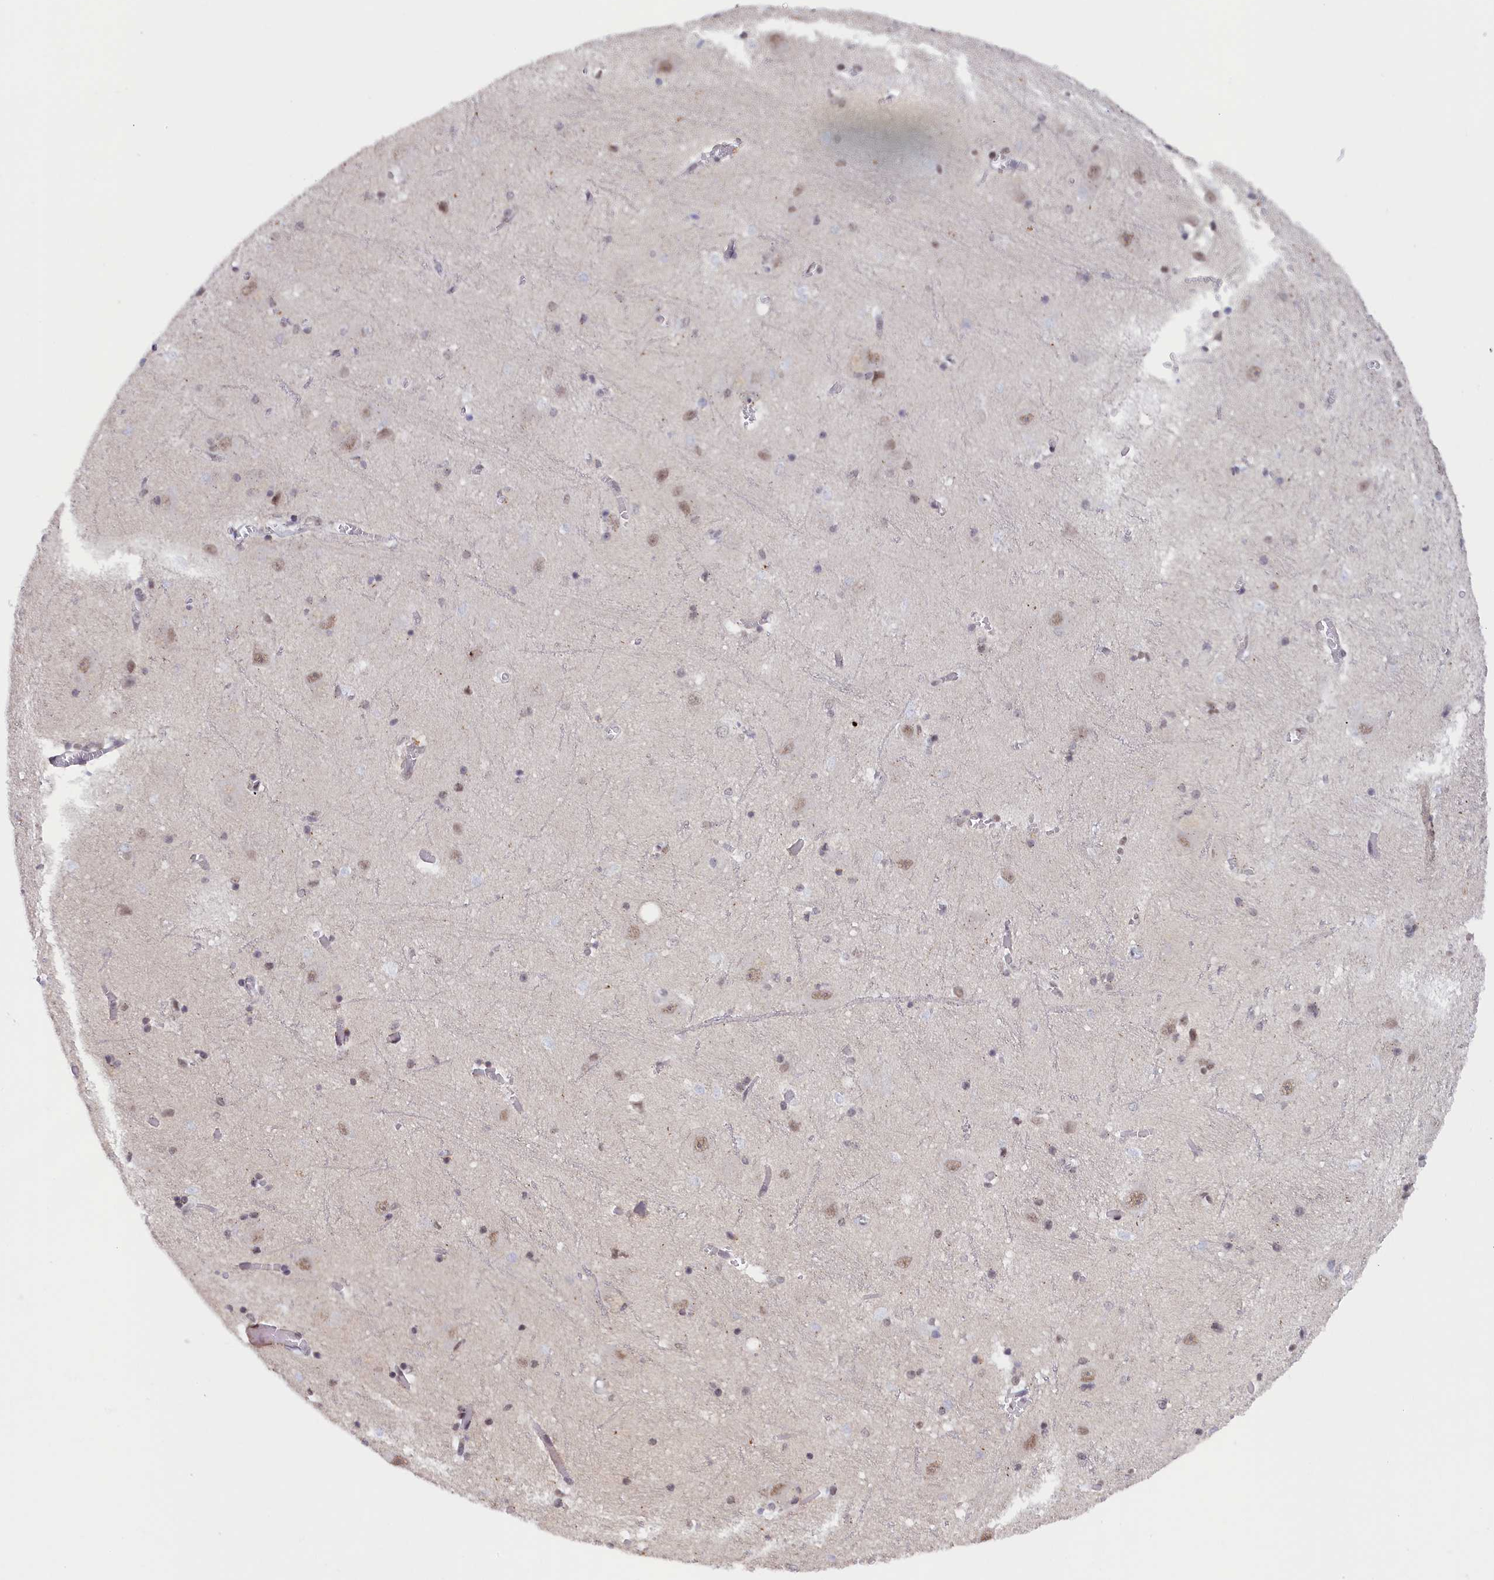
{"staining": {"intensity": "negative", "quantity": "none", "location": "none"}, "tissue": "caudate", "cell_type": "Glial cells", "image_type": "normal", "snomed": [{"axis": "morphology", "description": "Normal tissue, NOS"}, {"axis": "topography", "description": "Lateral ventricle wall"}], "caption": "IHC image of benign caudate: human caudate stained with DAB (3,3'-diaminobenzidine) demonstrates no significant protein positivity in glial cells. (DAB (3,3'-diaminobenzidine) immunohistochemistry (IHC) visualized using brightfield microscopy, high magnification).", "gene": "SEC31B", "patient": {"sex": "male", "age": 37}}